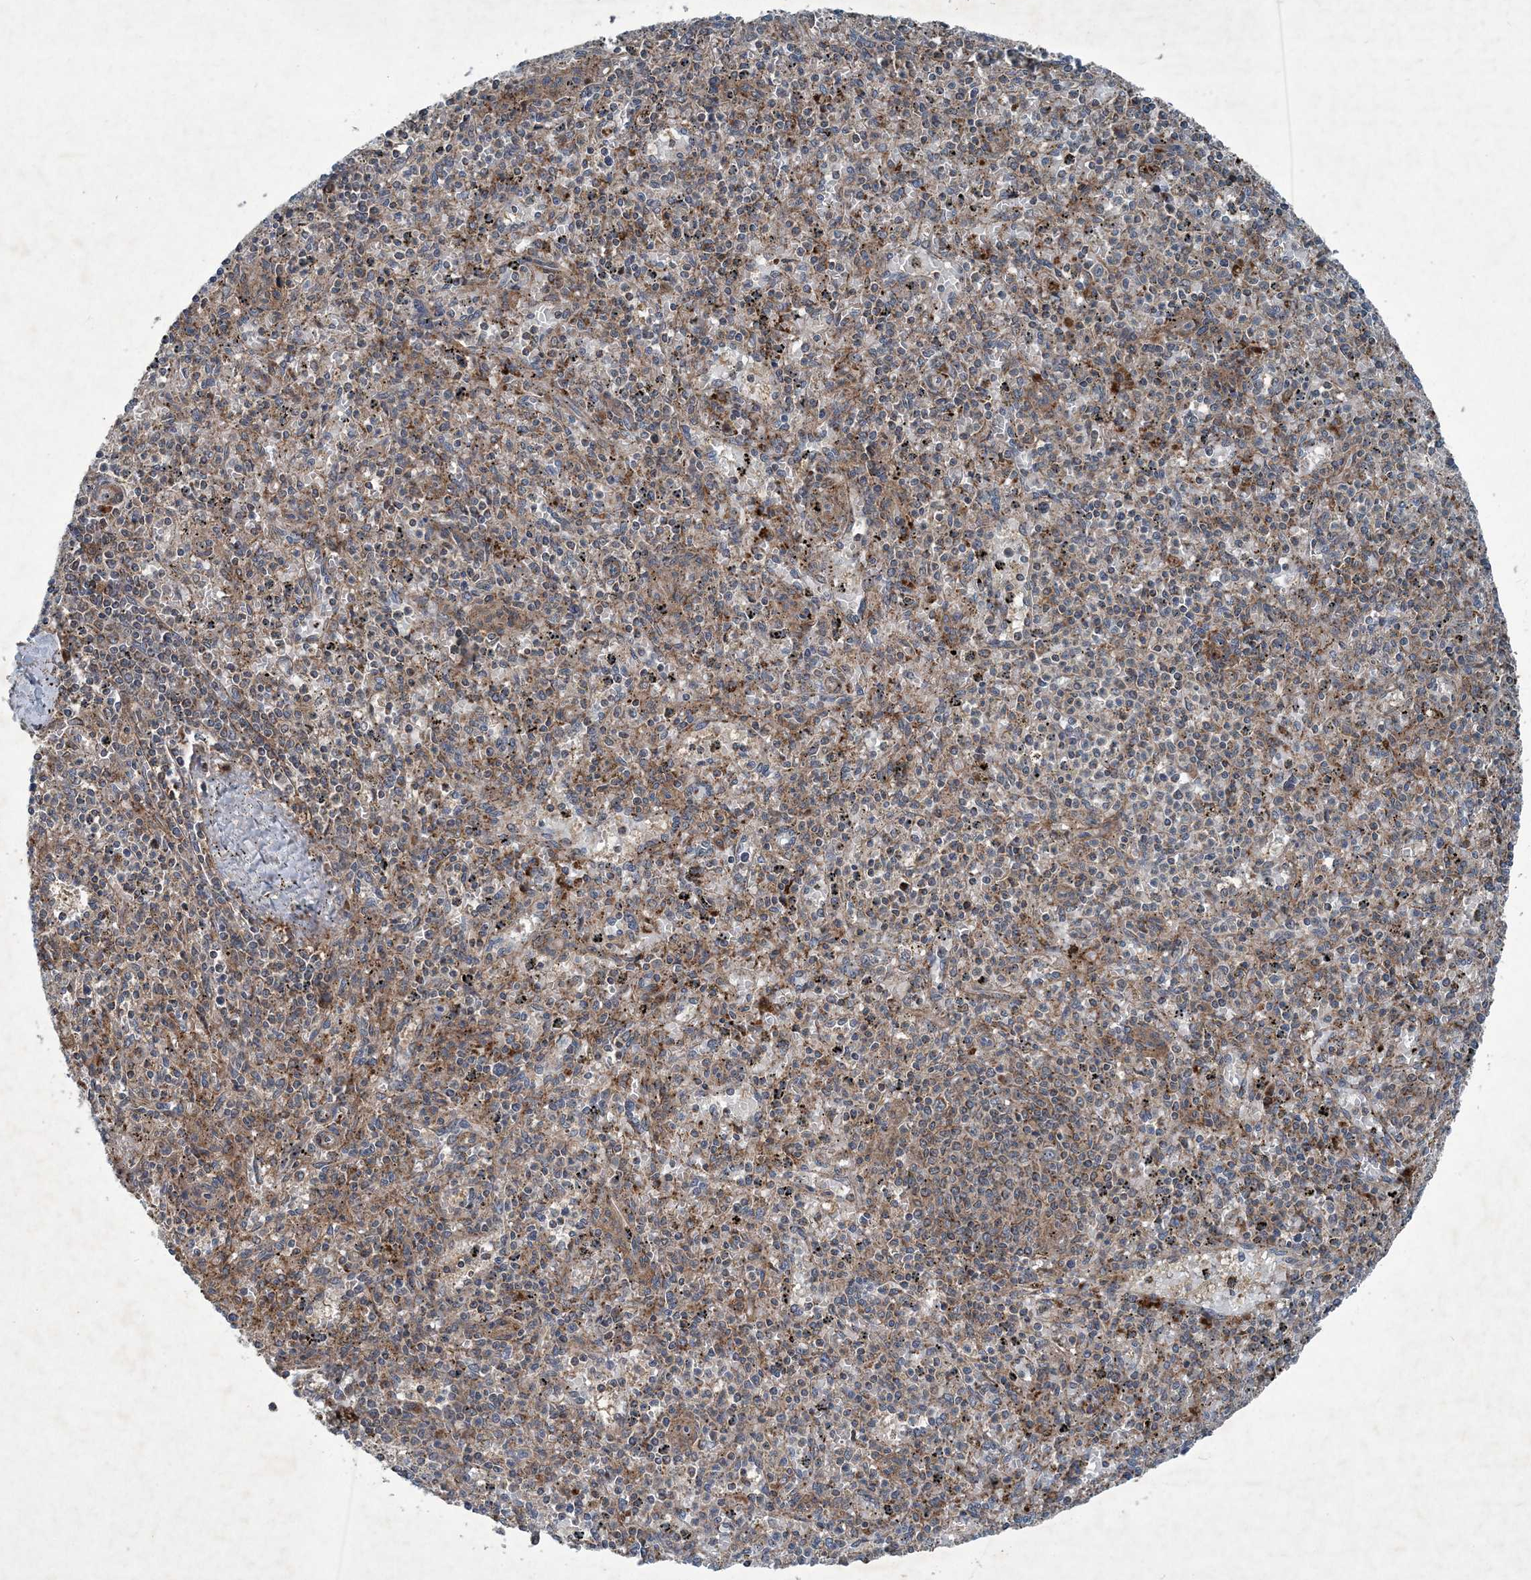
{"staining": {"intensity": "weak", "quantity": "25%-75%", "location": "cytoplasmic/membranous"}, "tissue": "spleen", "cell_type": "Cells in red pulp", "image_type": "normal", "snomed": [{"axis": "morphology", "description": "Normal tissue, NOS"}, {"axis": "topography", "description": "Spleen"}], "caption": "Immunohistochemical staining of unremarkable spleen shows low levels of weak cytoplasmic/membranous staining in about 25%-75% of cells in red pulp.", "gene": "NDUFA2", "patient": {"sex": "male", "age": 72}}